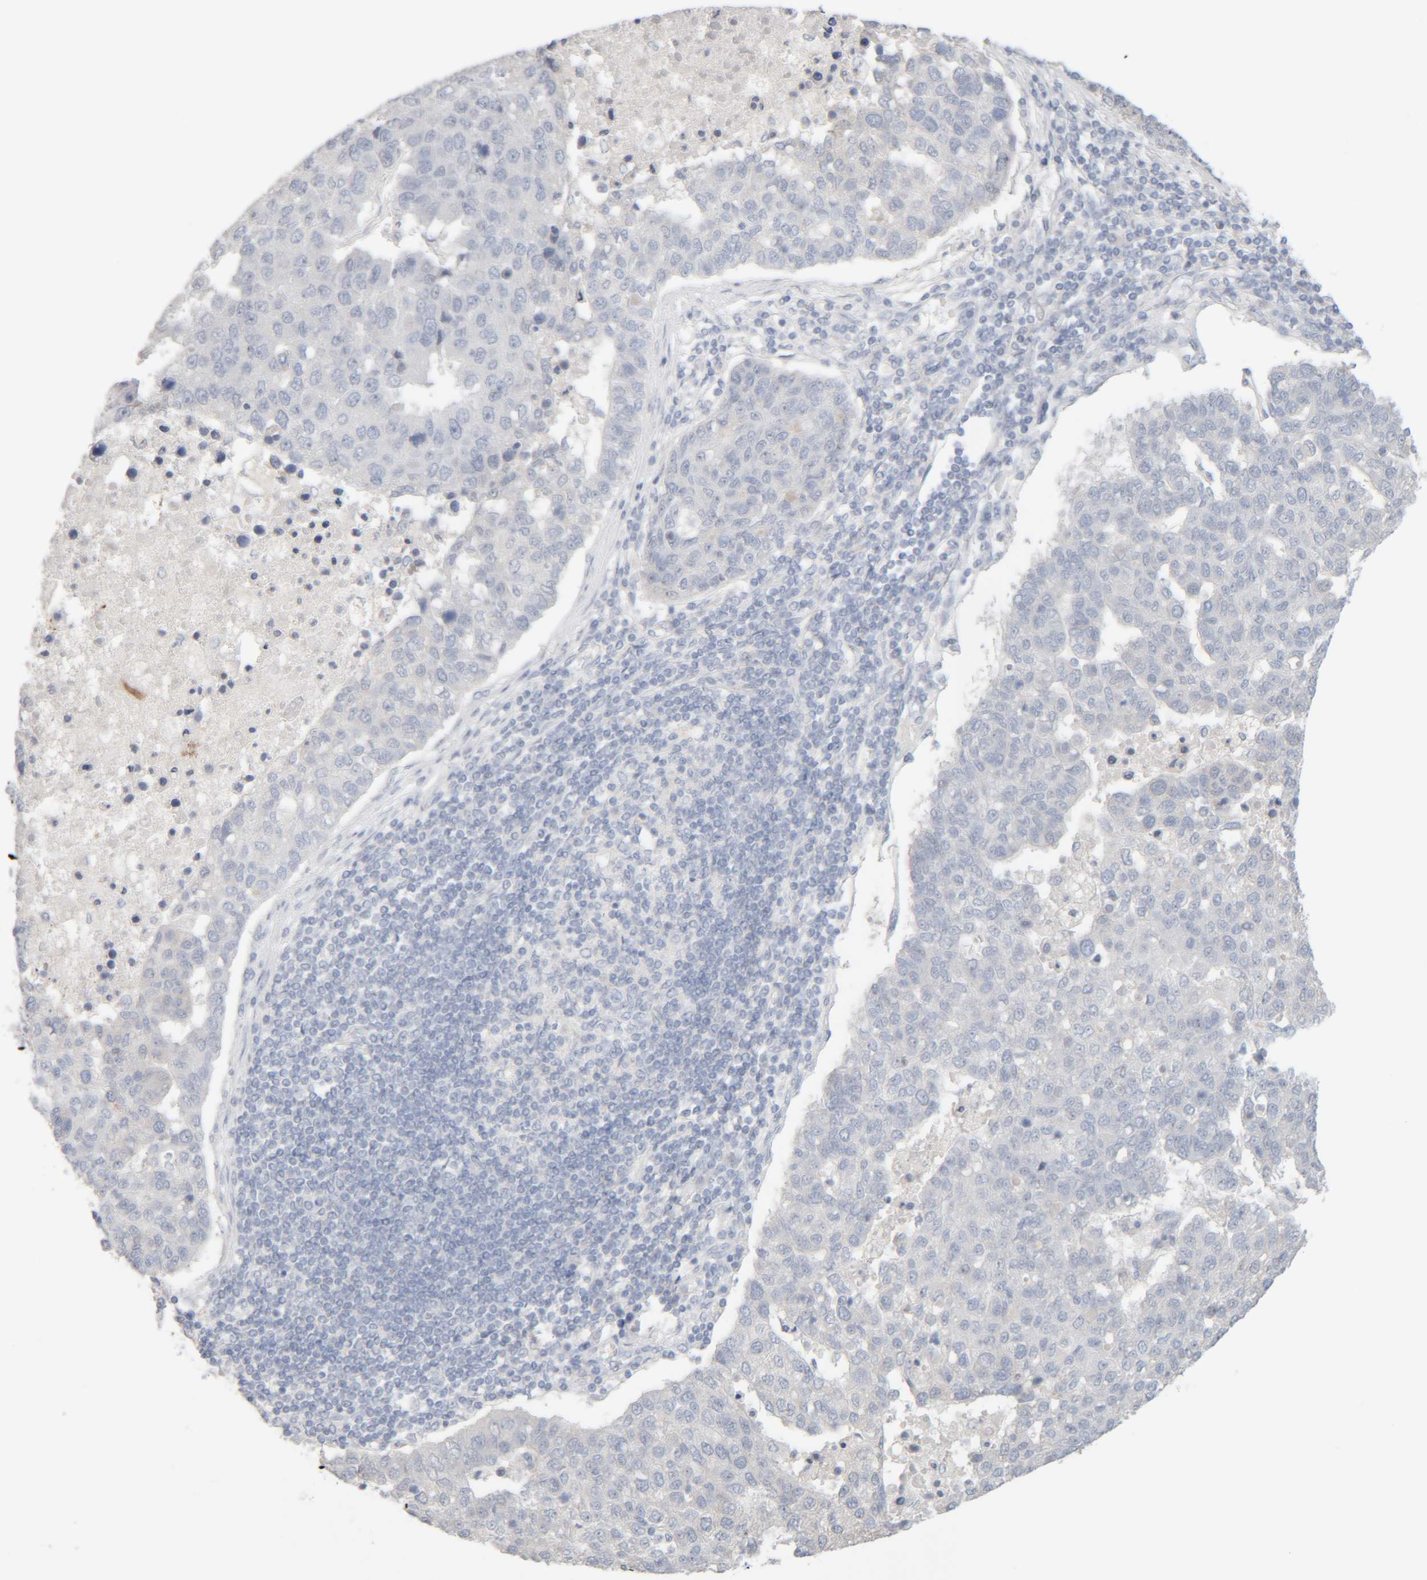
{"staining": {"intensity": "negative", "quantity": "none", "location": "none"}, "tissue": "pancreatic cancer", "cell_type": "Tumor cells", "image_type": "cancer", "snomed": [{"axis": "morphology", "description": "Adenocarcinoma, NOS"}, {"axis": "topography", "description": "Pancreas"}], "caption": "Photomicrograph shows no significant protein staining in tumor cells of pancreatic cancer.", "gene": "RIDA", "patient": {"sex": "female", "age": 61}}